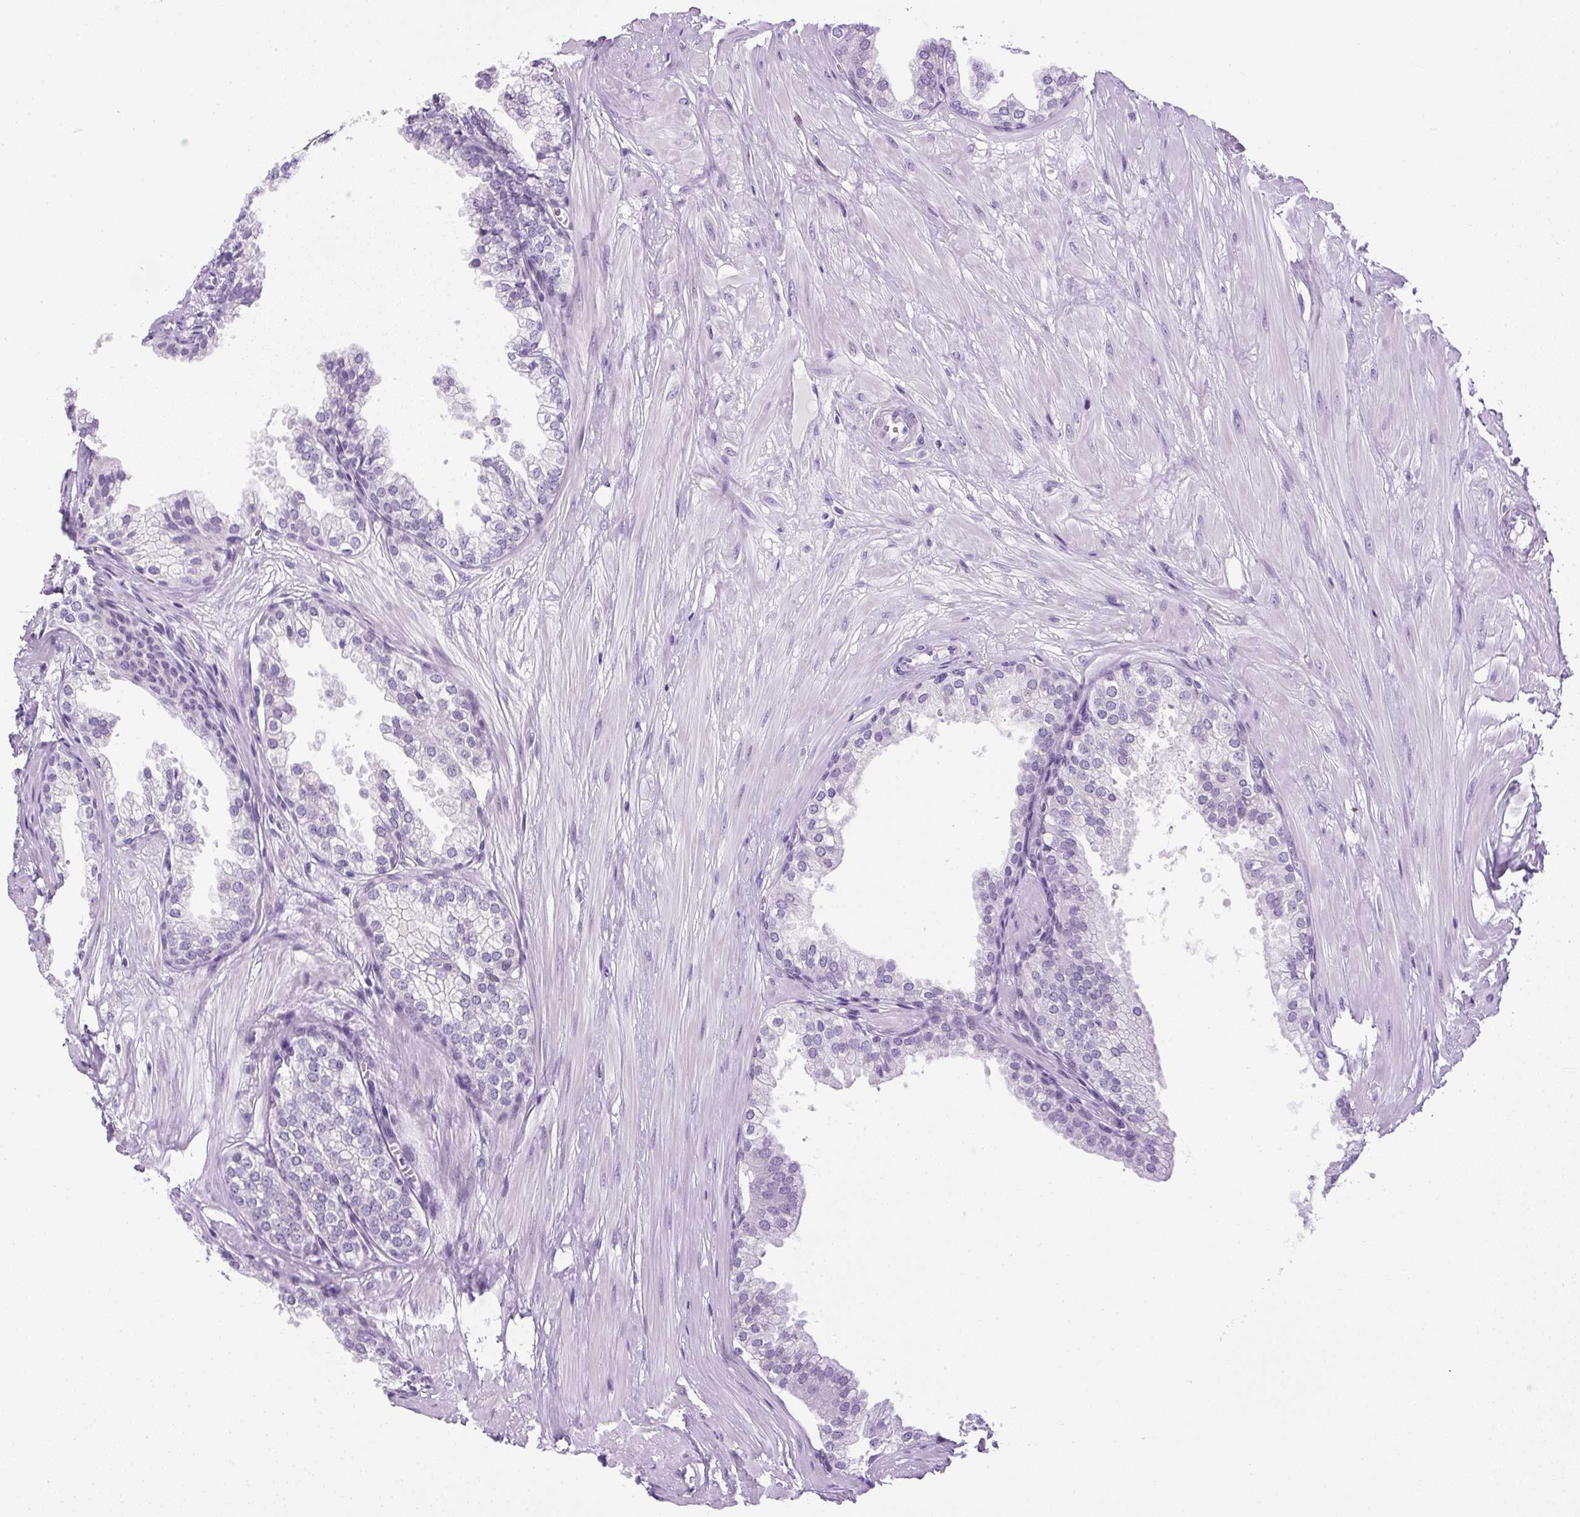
{"staining": {"intensity": "negative", "quantity": "none", "location": "none"}, "tissue": "prostate", "cell_type": "Glandular cells", "image_type": "normal", "snomed": [{"axis": "morphology", "description": "Normal tissue, NOS"}, {"axis": "topography", "description": "Prostate"}, {"axis": "topography", "description": "Peripheral nerve tissue"}], "caption": "The immunohistochemistry histopathology image has no significant expression in glandular cells of prostate. (DAB (3,3'-diaminobenzidine) IHC with hematoxylin counter stain).", "gene": "RHBDD2", "patient": {"sex": "male", "age": 55}}